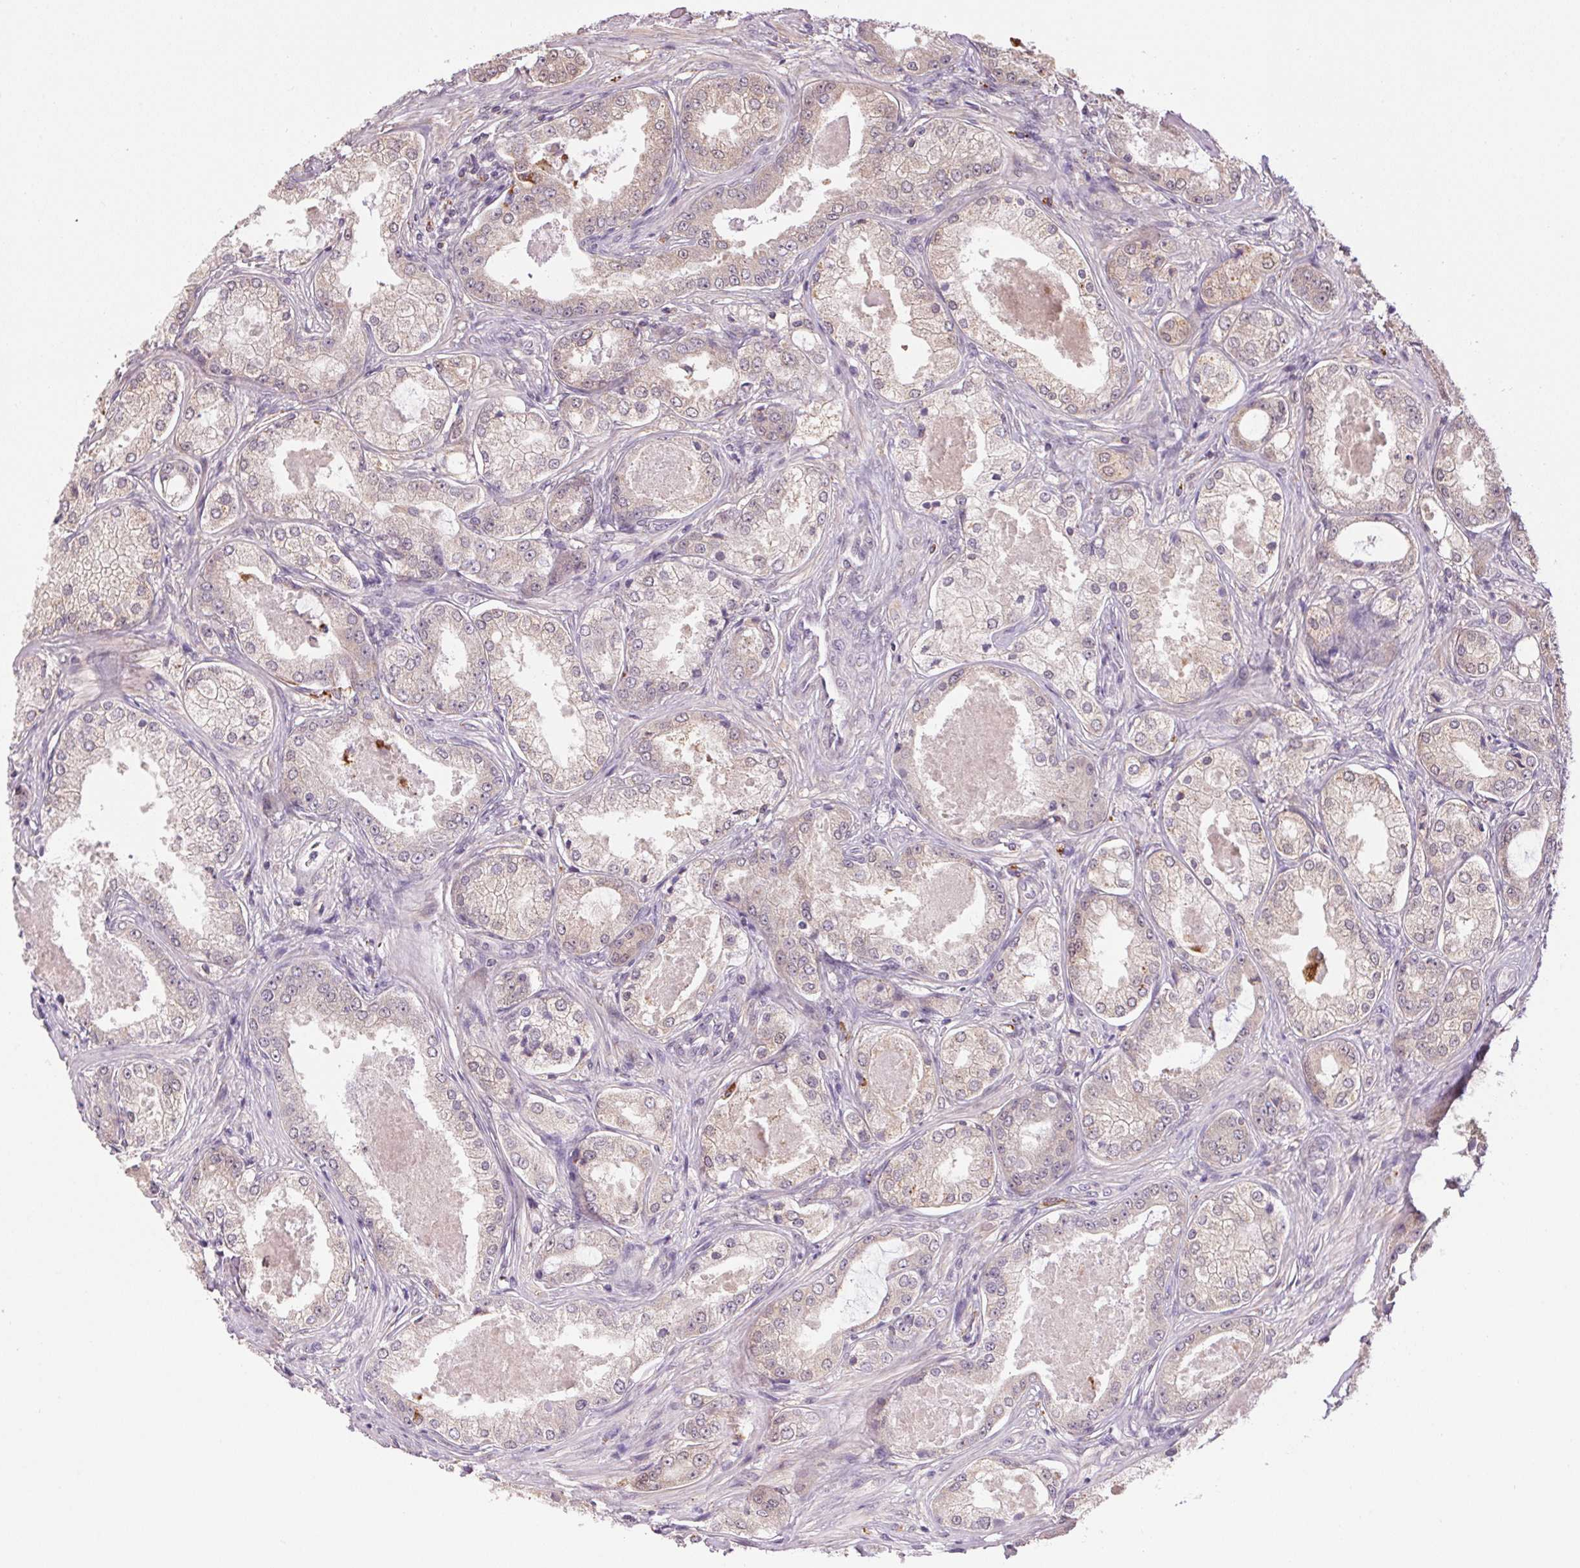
{"staining": {"intensity": "negative", "quantity": "none", "location": "none"}, "tissue": "prostate cancer", "cell_type": "Tumor cells", "image_type": "cancer", "snomed": [{"axis": "morphology", "description": "Adenocarcinoma, Low grade"}, {"axis": "topography", "description": "Prostate"}], "caption": "The image reveals no staining of tumor cells in prostate low-grade adenocarcinoma. (Stains: DAB IHC with hematoxylin counter stain, Microscopy: brightfield microscopy at high magnification).", "gene": "ADH5", "patient": {"sex": "male", "age": 68}}